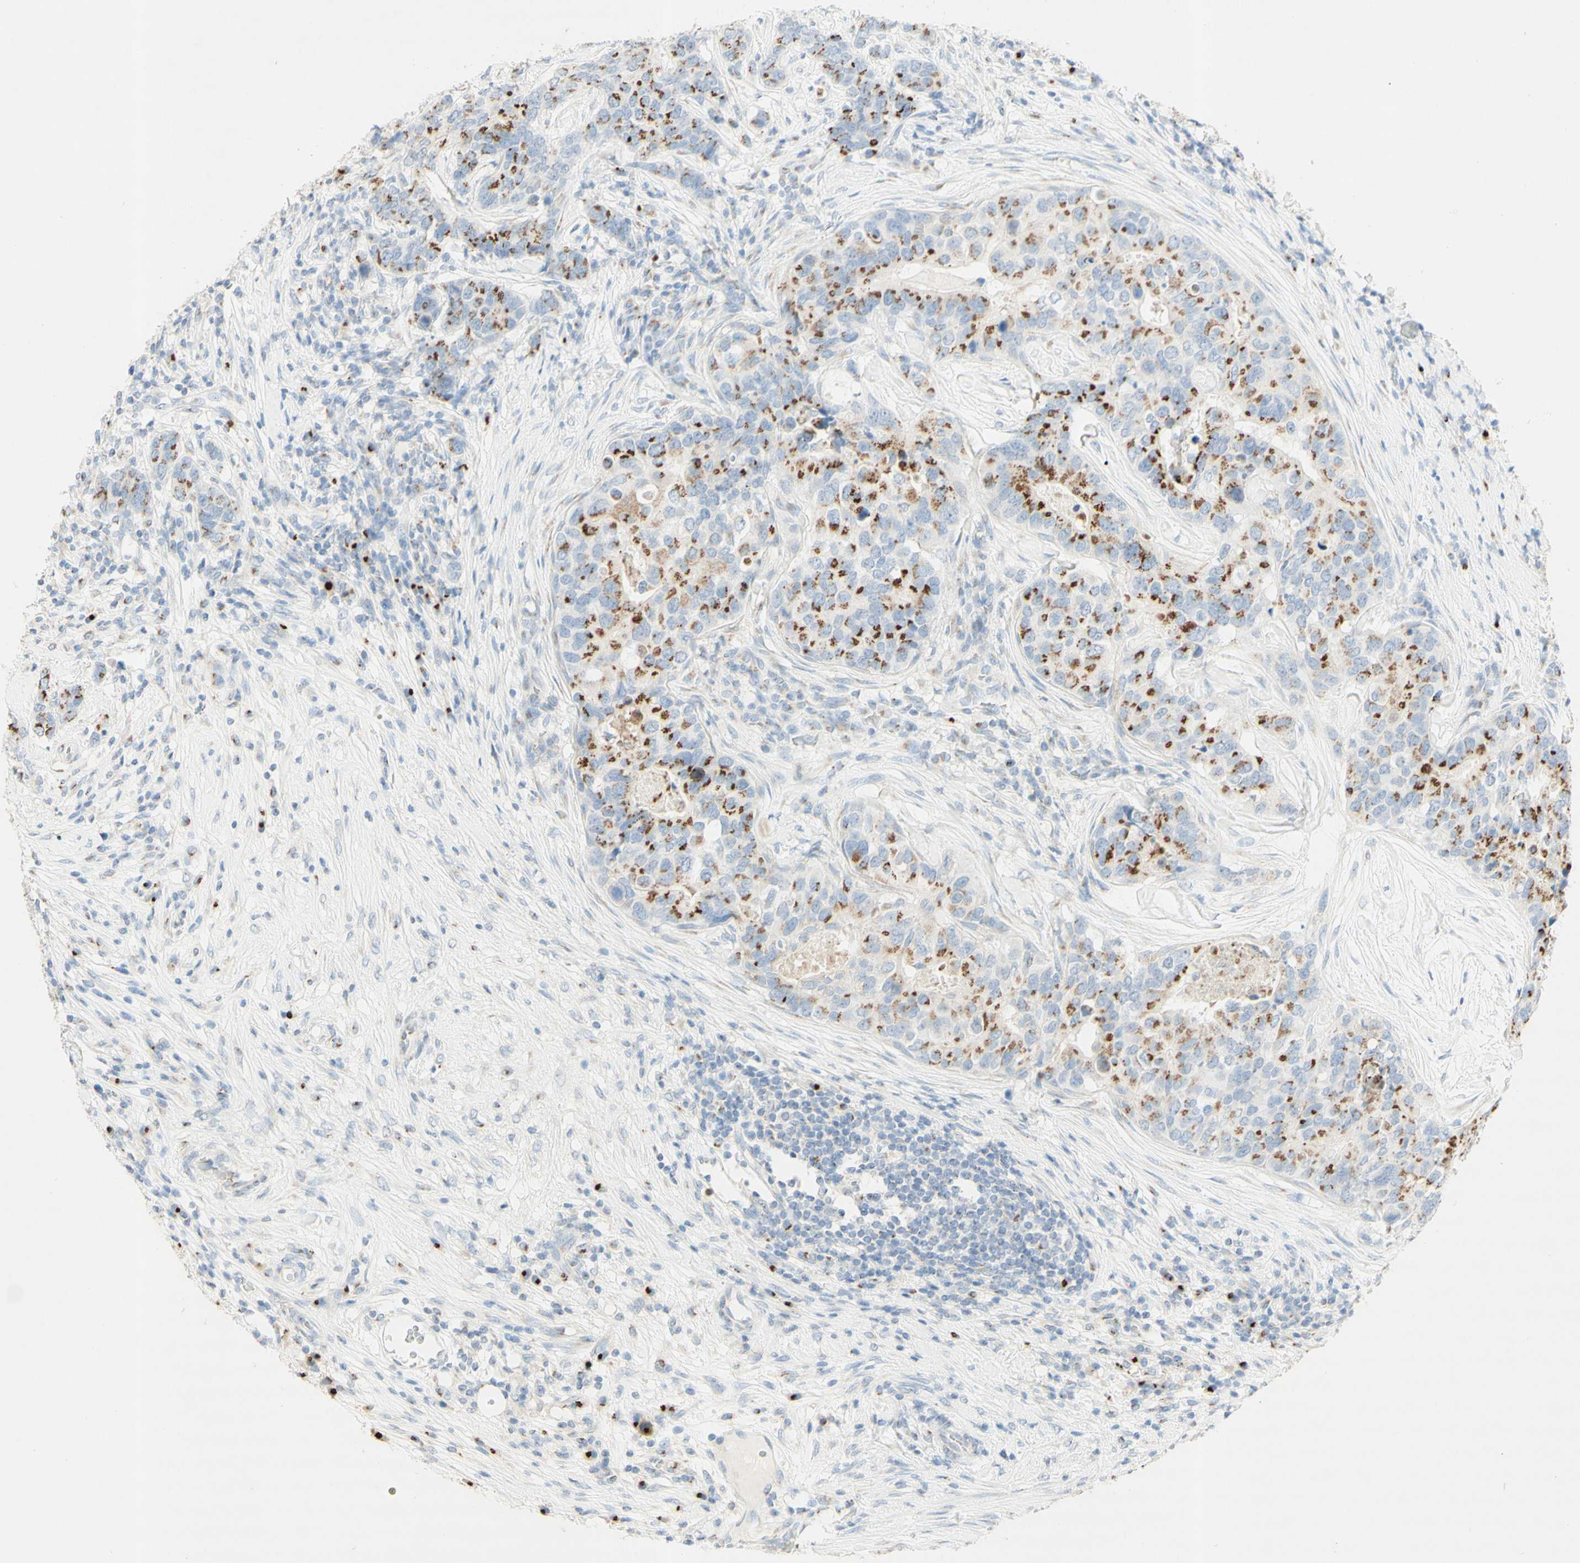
{"staining": {"intensity": "moderate", "quantity": "25%-75%", "location": "cytoplasmic/membranous"}, "tissue": "breast cancer", "cell_type": "Tumor cells", "image_type": "cancer", "snomed": [{"axis": "morphology", "description": "Lobular carcinoma"}, {"axis": "topography", "description": "Breast"}], "caption": "Immunohistochemical staining of breast cancer shows medium levels of moderate cytoplasmic/membranous protein staining in approximately 25%-75% of tumor cells.", "gene": "MANEA", "patient": {"sex": "female", "age": 59}}